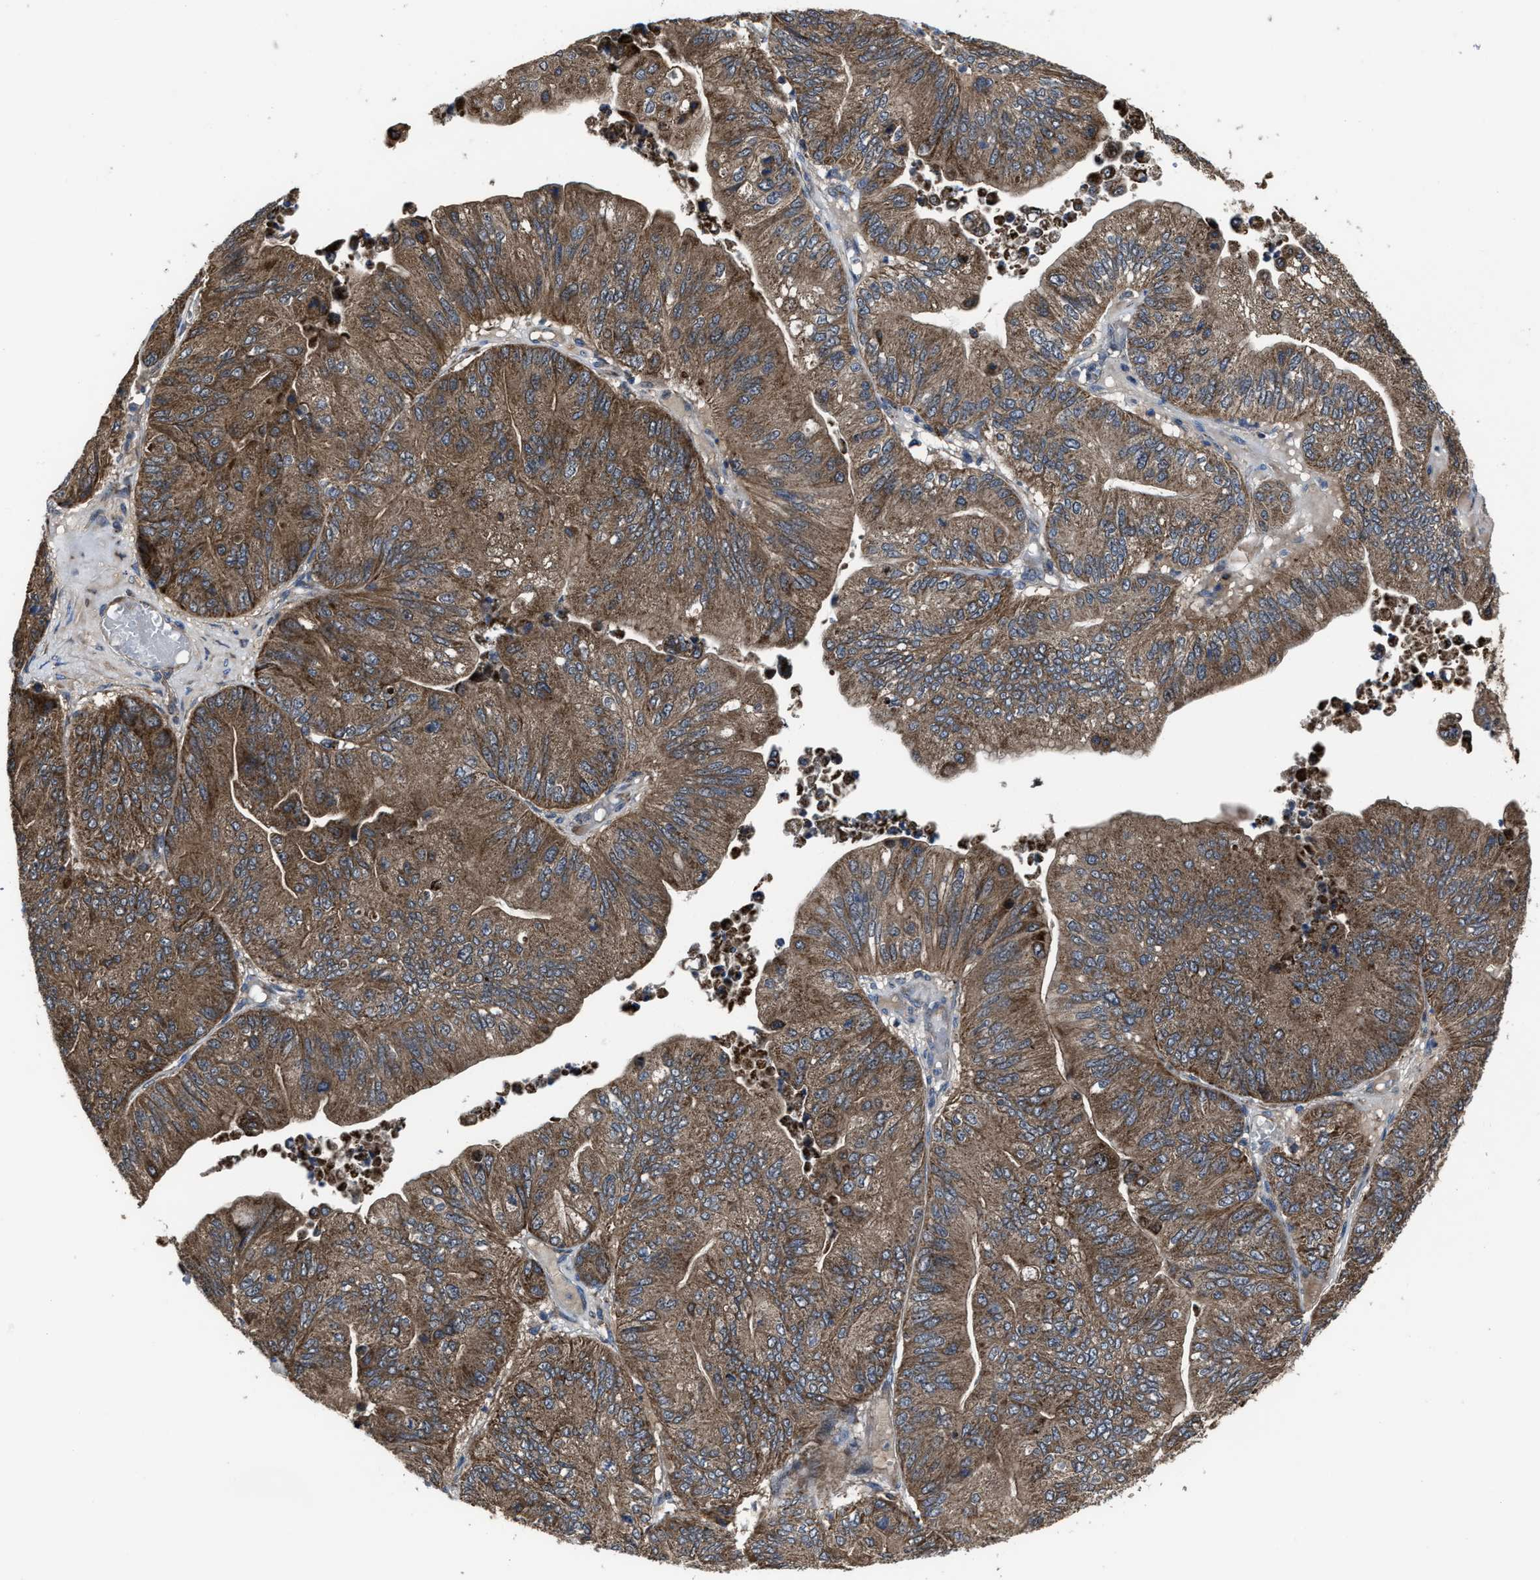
{"staining": {"intensity": "moderate", "quantity": ">75%", "location": "cytoplasmic/membranous"}, "tissue": "ovarian cancer", "cell_type": "Tumor cells", "image_type": "cancer", "snomed": [{"axis": "morphology", "description": "Cystadenocarcinoma, mucinous, NOS"}, {"axis": "topography", "description": "Ovary"}], "caption": "DAB immunohistochemical staining of ovarian mucinous cystadenocarcinoma reveals moderate cytoplasmic/membranous protein positivity in approximately >75% of tumor cells. The staining was performed using DAB (3,3'-diaminobenzidine), with brown indicating positive protein expression. Nuclei are stained blue with hematoxylin.", "gene": "PASK", "patient": {"sex": "female", "age": 61}}